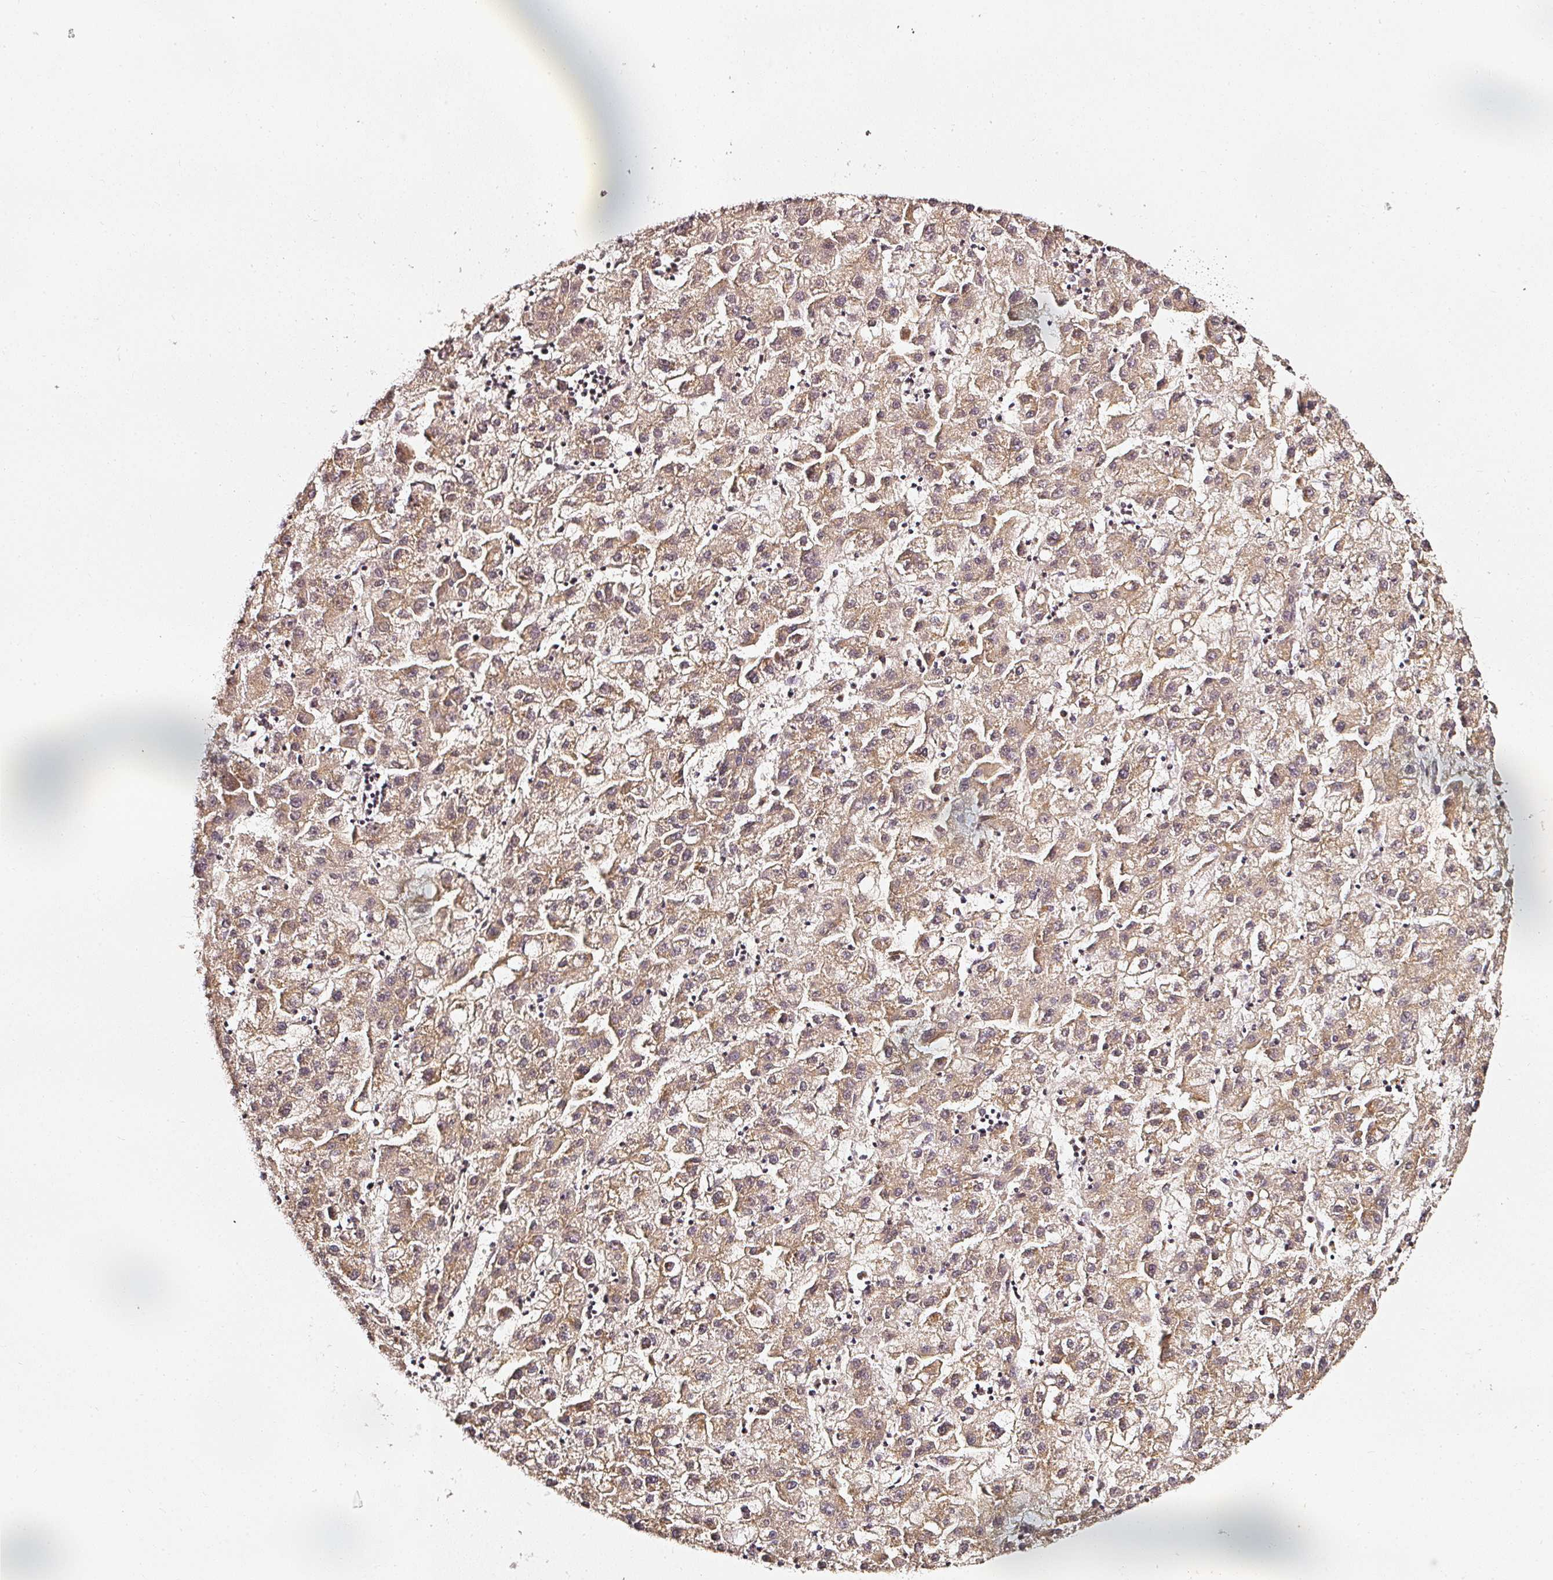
{"staining": {"intensity": "moderate", "quantity": ">75%", "location": "cytoplasmic/membranous"}, "tissue": "liver cancer", "cell_type": "Tumor cells", "image_type": "cancer", "snomed": [{"axis": "morphology", "description": "Carcinoma, Hepatocellular, NOS"}, {"axis": "topography", "description": "Liver"}], "caption": "Immunohistochemical staining of human liver cancer (hepatocellular carcinoma) displays medium levels of moderate cytoplasmic/membranous positivity in about >75% of tumor cells. The staining was performed using DAB, with brown indicating positive protein expression. Nuclei are stained blue with hematoxylin.", "gene": "NTRK1", "patient": {"sex": "male", "age": 72}}